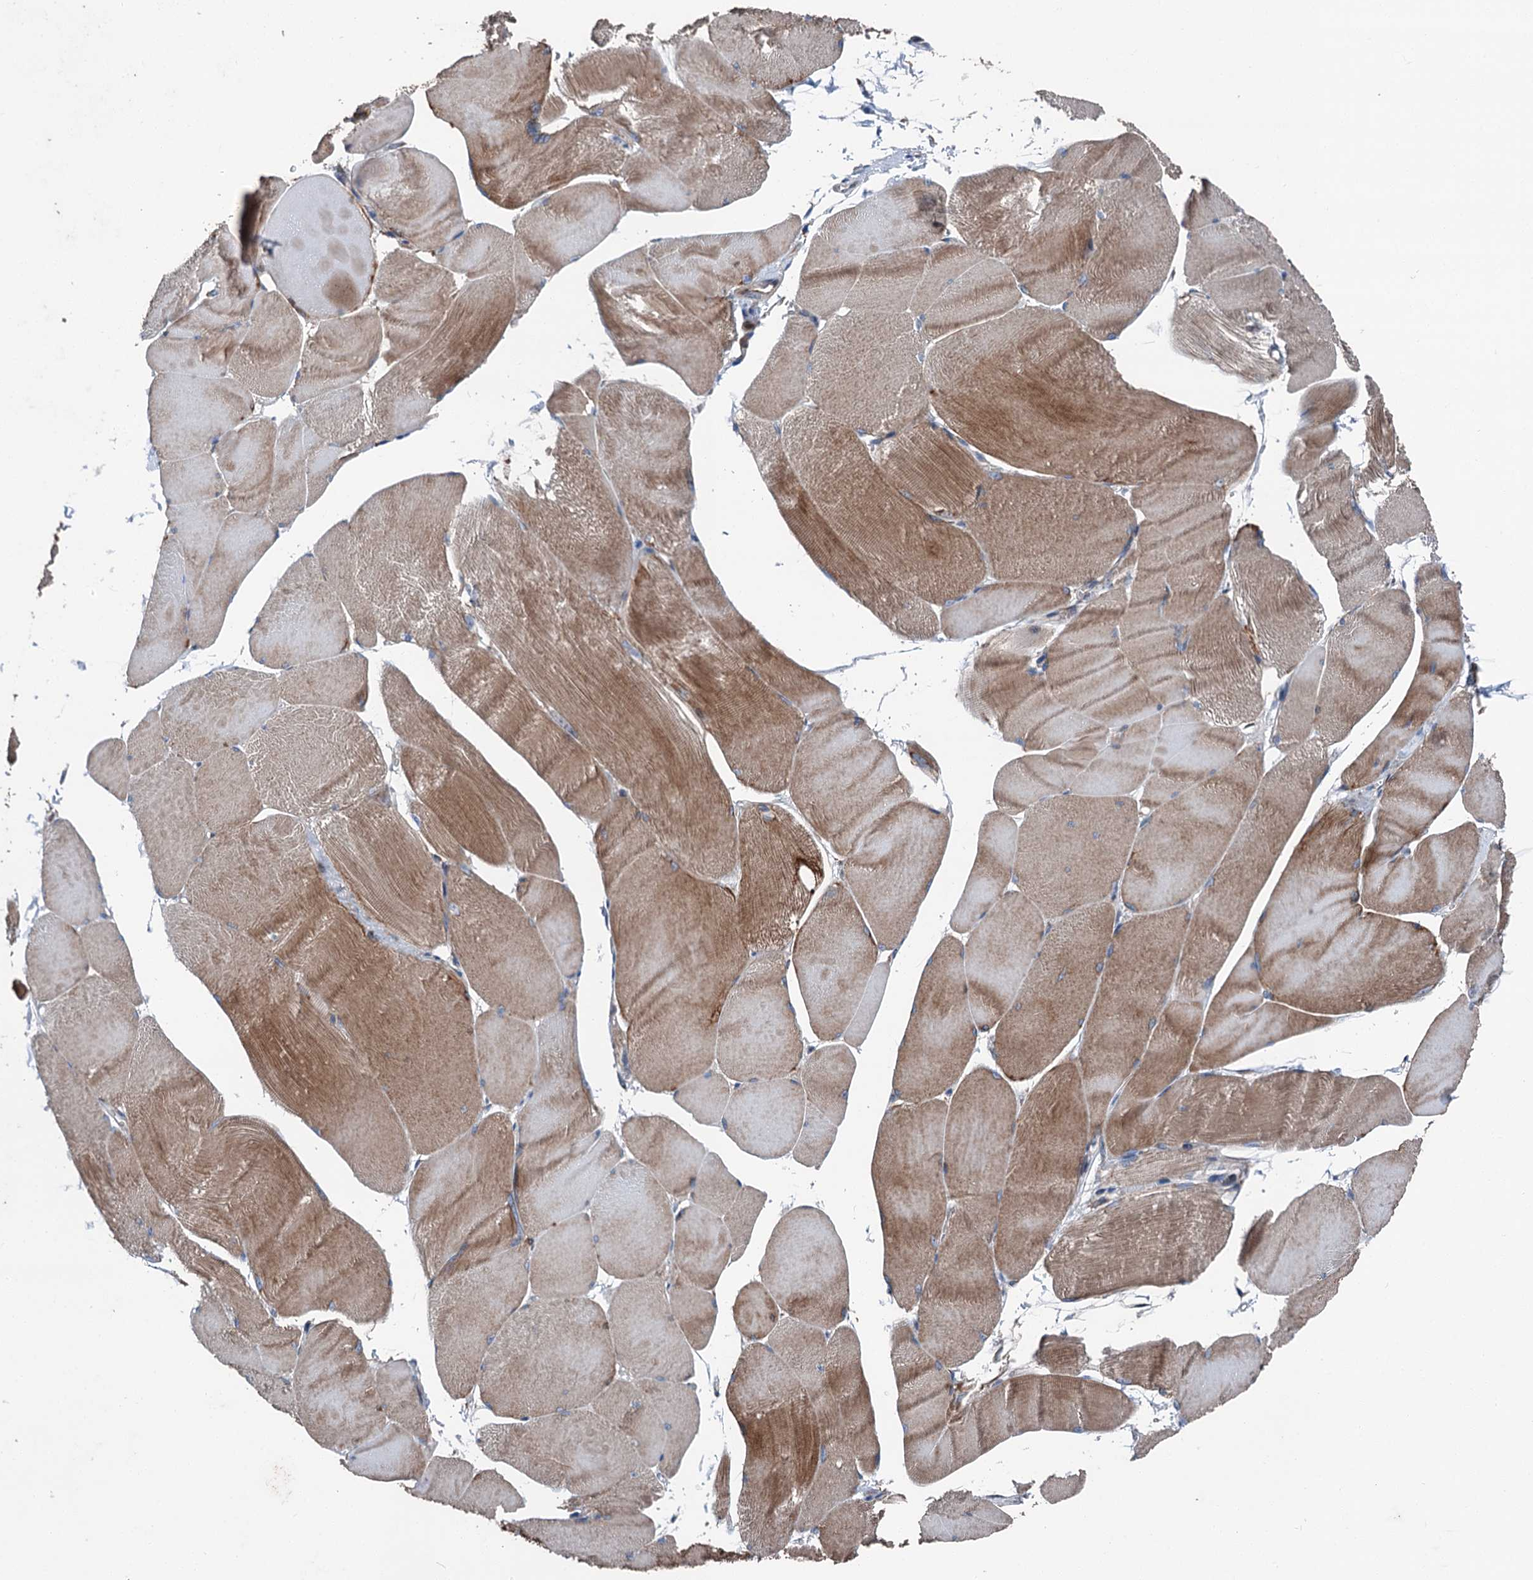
{"staining": {"intensity": "moderate", "quantity": ">75%", "location": "cytoplasmic/membranous"}, "tissue": "skeletal muscle", "cell_type": "Myocytes", "image_type": "normal", "snomed": [{"axis": "morphology", "description": "Normal tissue, NOS"}, {"axis": "morphology", "description": "Basal cell carcinoma"}, {"axis": "topography", "description": "Skeletal muscle"}], "caption": "A brown stain highlights moderate cytoplasmic/membranous staining of a protein in myocytes of benign human skeletal muscle. (IHC, brightfield microscopy, high magnification).", "gene": "RUFY1", "patient": {"sex": "female", "age": 64}}